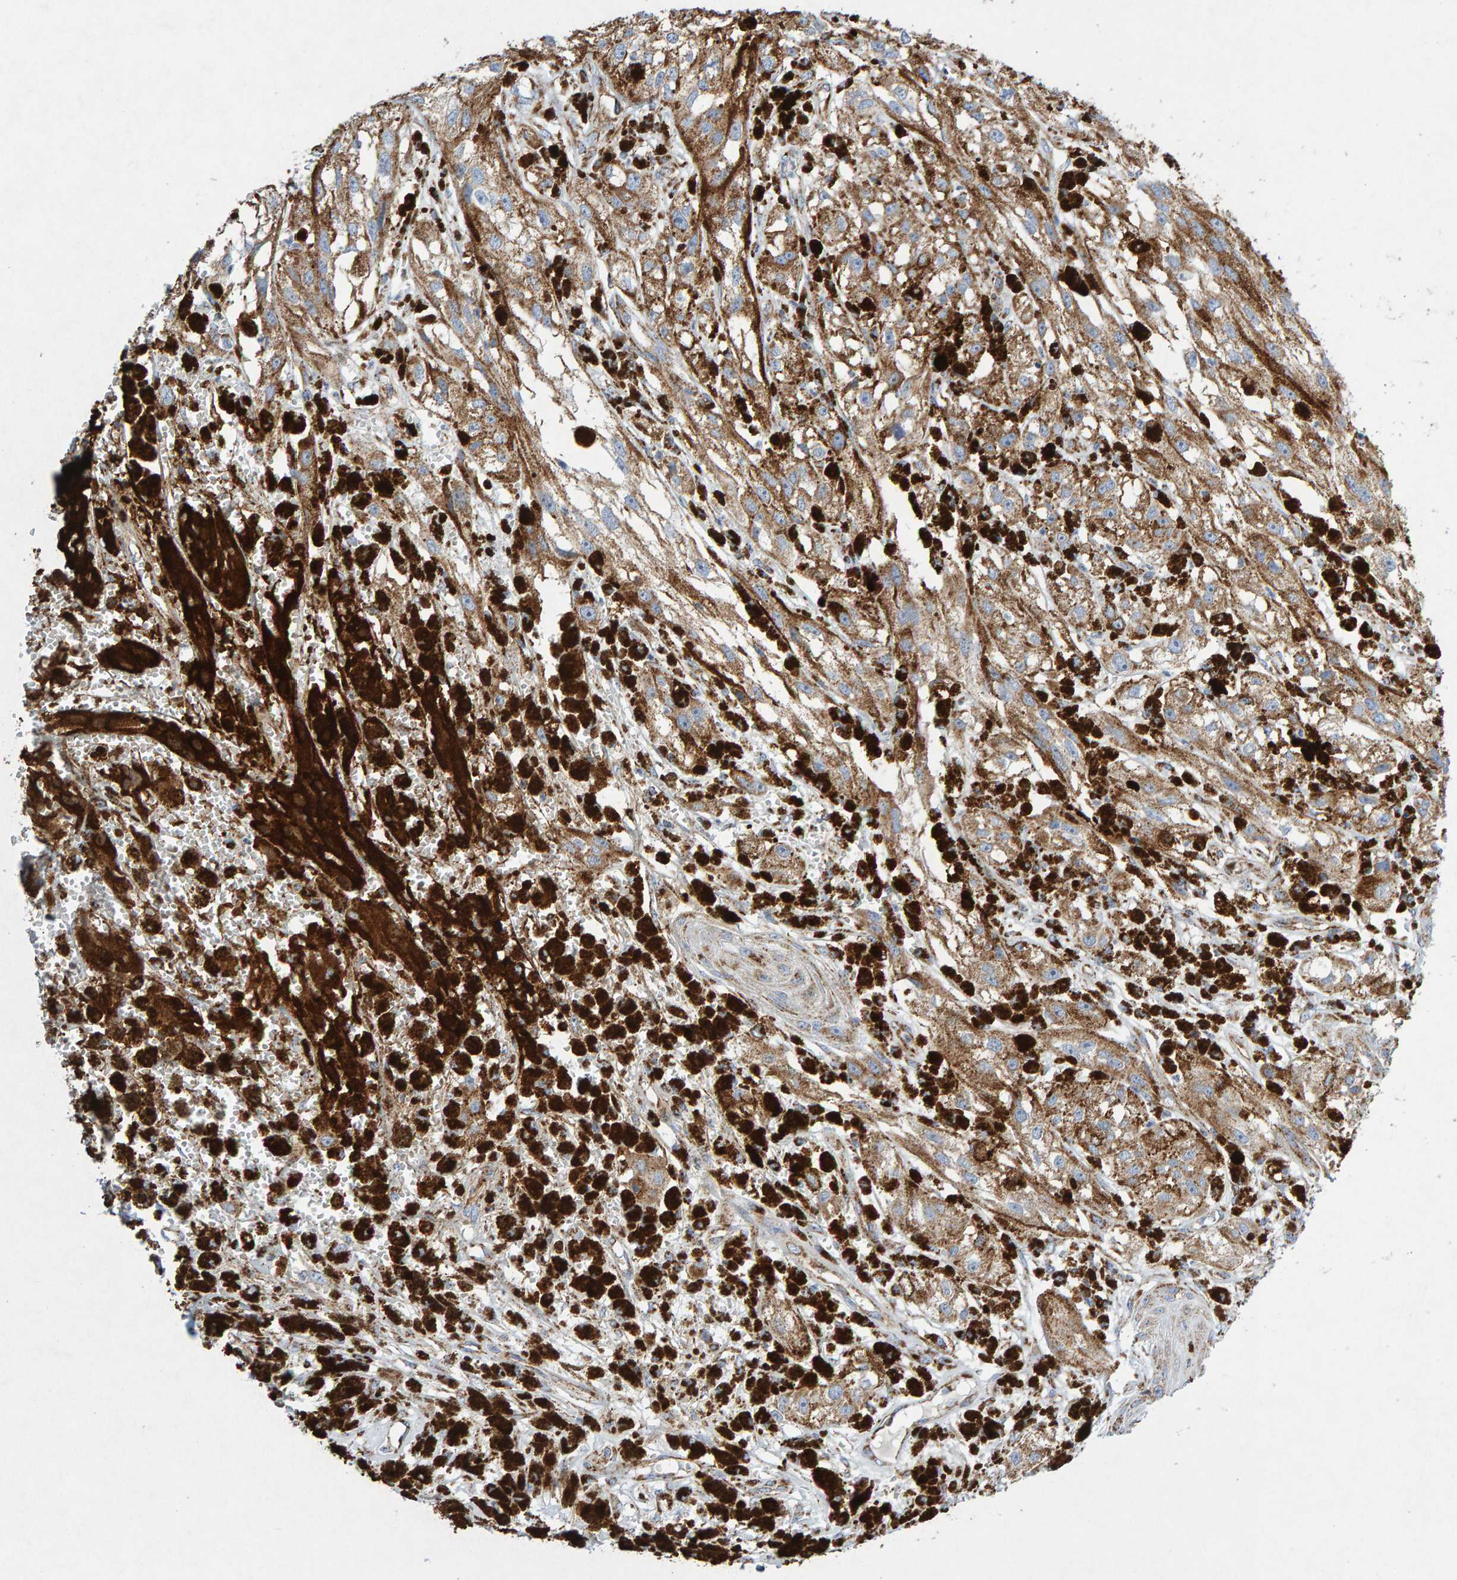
{"staining": {"intensity": "moderate", "quantity": ">75%", "location": "cytoplasmic/membranous"}, "tissue": "melanoma", "cell_type": "Tumor cells", "image_type": "cancer", "snomed": [{"axis": "morphology", "description": "Malignant melanoma, NOS"}, {"axis": "topography", "description": "Skin"}], "caption": "Immunohistochemical staining of human malignant melanoma displays moderate cytoplasmic/membranous protein staining in about >75% of tumor cells. (DAB IHC, brown staining for protein, blue staining for nuclei).", "gene": "GGTA1", "patient": {"sex": "male", "age": 88}}